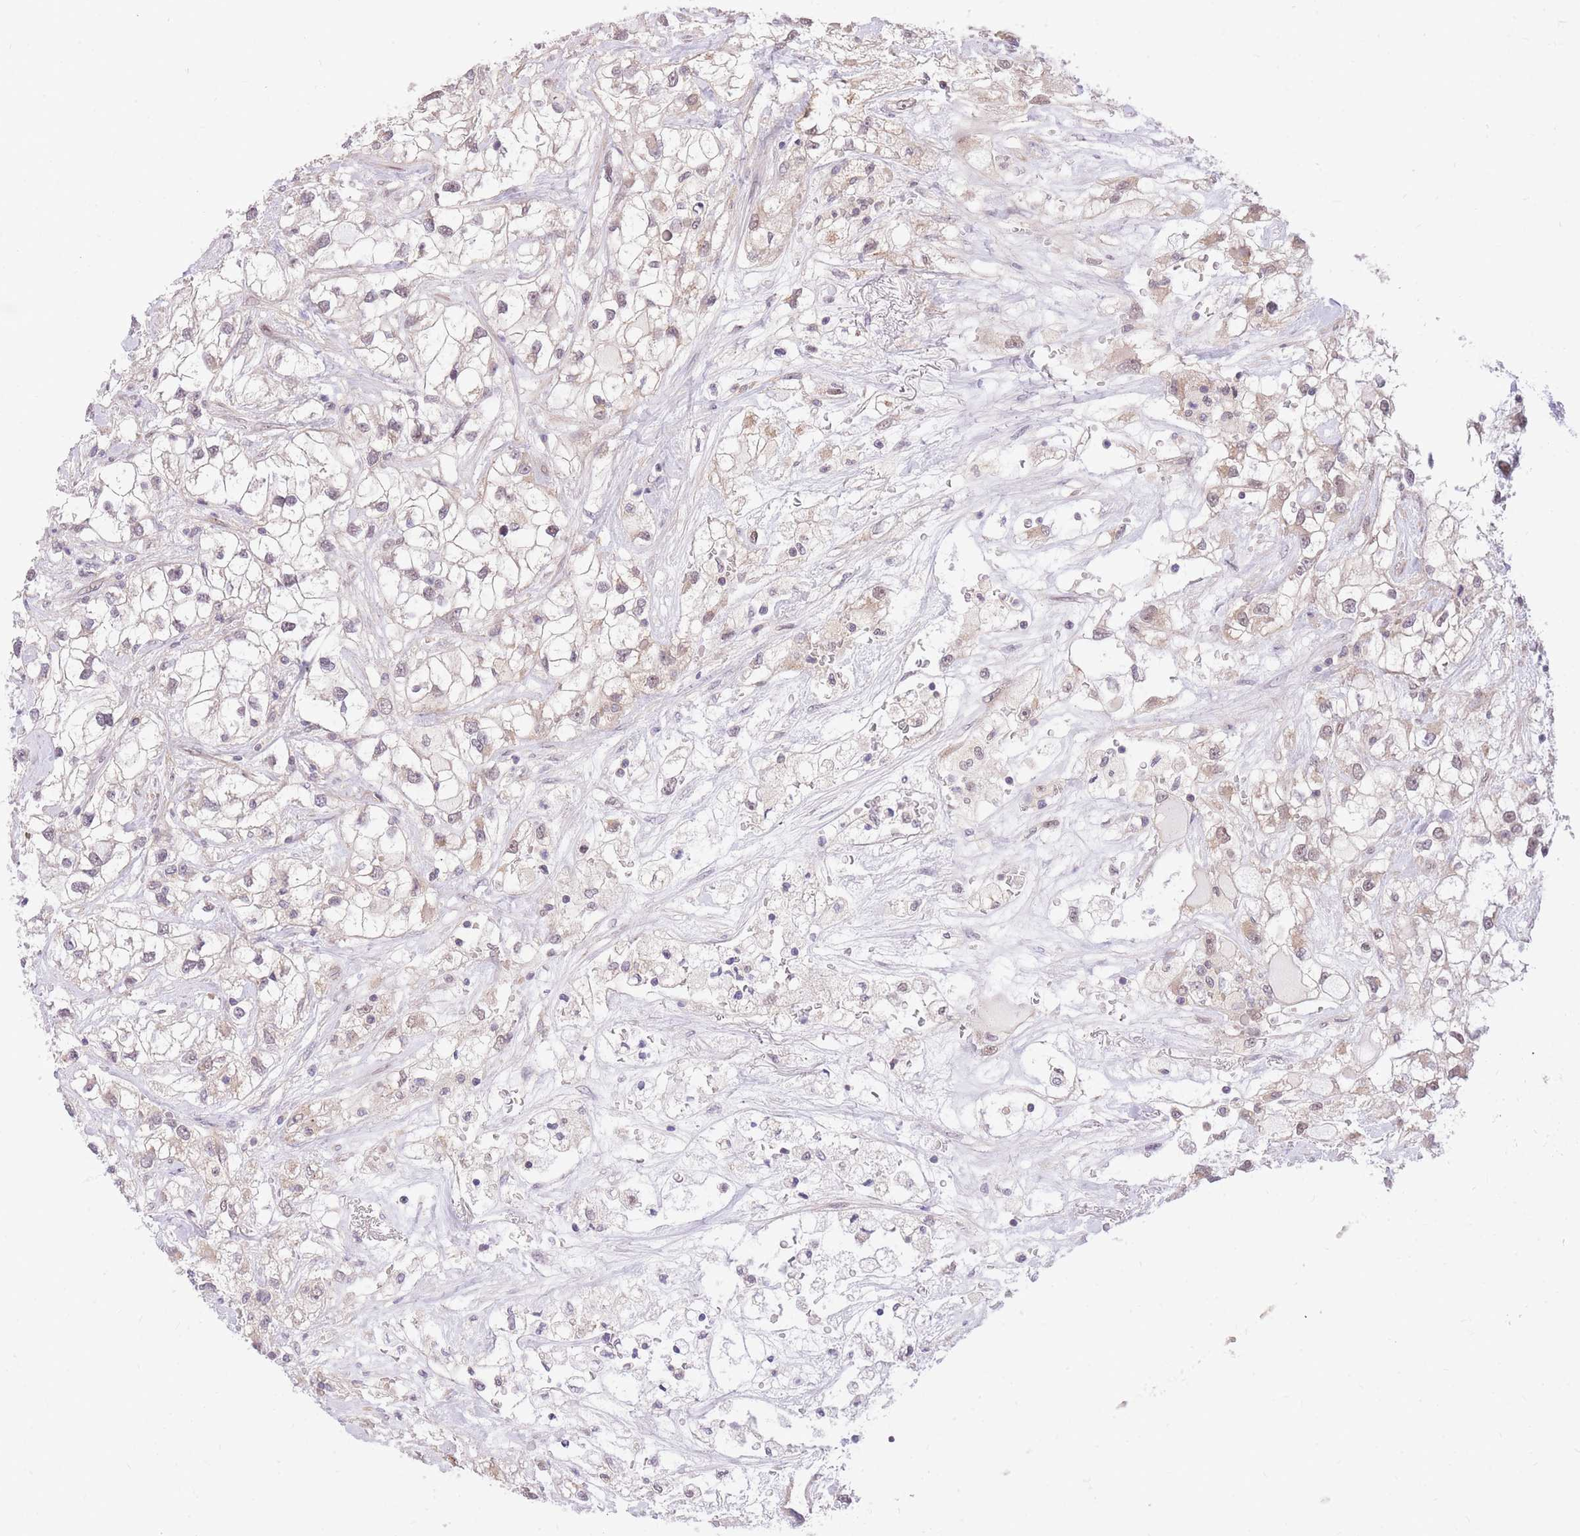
{"staining": {"intensity": "weak", "quantity": "25%-75%", "location": "cytoplasmic/membranous,nuclear"}, "tissue": "renal cancer", "cell_type": "Tumor cells", "image_type": "cancer", "snomed": [{"axis": "morphology", "description": "Adenocarcinoma, NOS"}, {"axis": "topography", "description": "Kidney"}], "caption": "High-magnification brightfield microscopy of renal cancer (adenocarcinoma) stained with DAB (brown) and counterstained with hematoxylin (blue). tumor cells exhibit weak cytoplasmic/membranous and nuclear positivity is seen in approximately25%-75% of cells.", "gene": "MINDY2", "patient": {"sex": "male", "age": 59}}